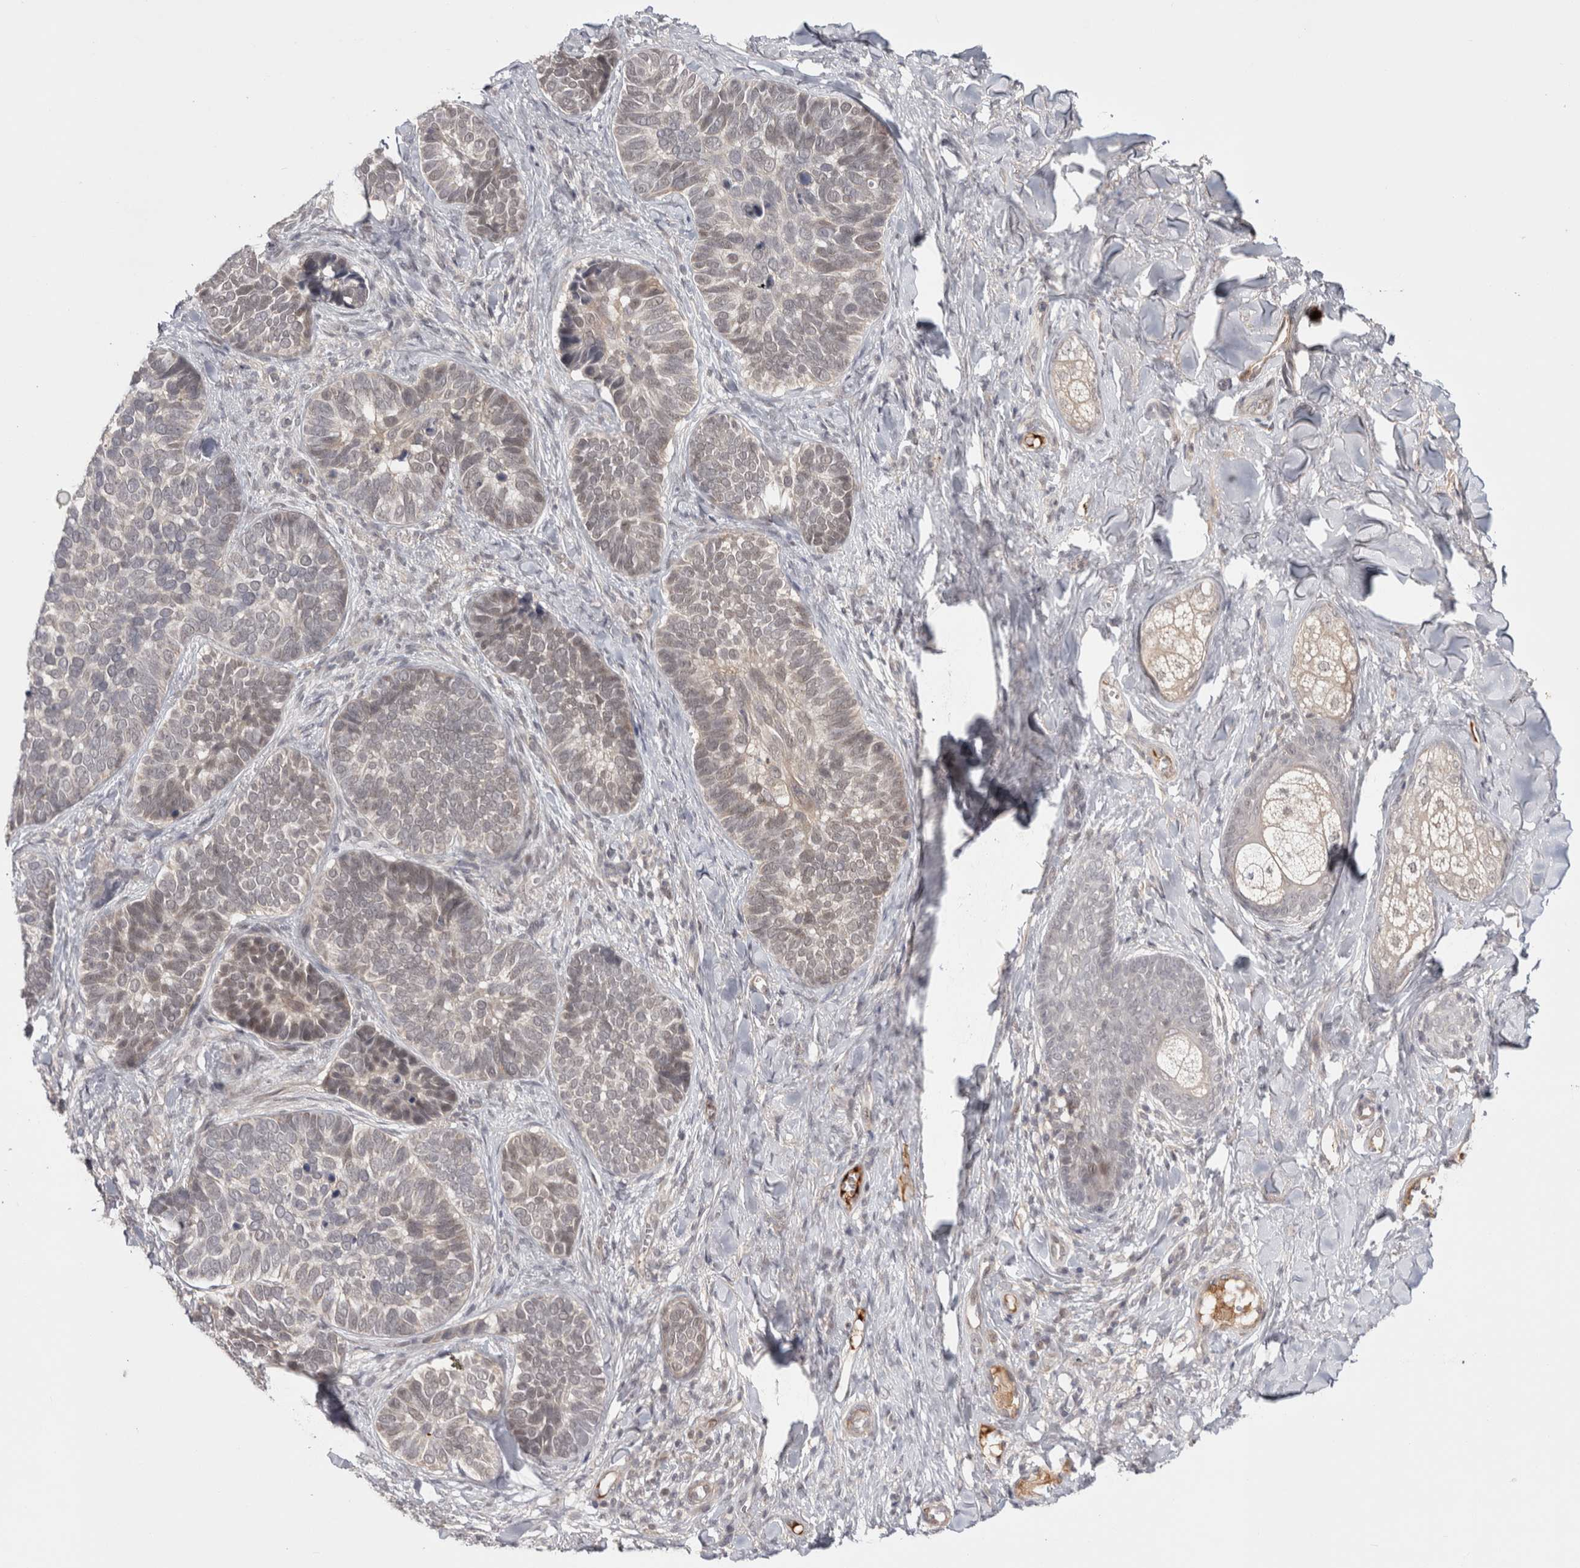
{"staining": {"intensity": "weak", "quantity": "<25%", "location": "nuclear"}, "tissue": "skin cancer", "cell_type": "Tumor cells", "image_type": "cancer", "snomed": [{"axis": "morphology", "description": "Basal cell carcinoma"}, {"axis": "topography", "description": "Skin"}], "caption": "DAB immunohistochemical staining of skin cancer (basal cell carcinoma) displays no significant positivity in tumor cells.", "gene": "ZNF318", "patient": {"sex": "male", "age": 62}}